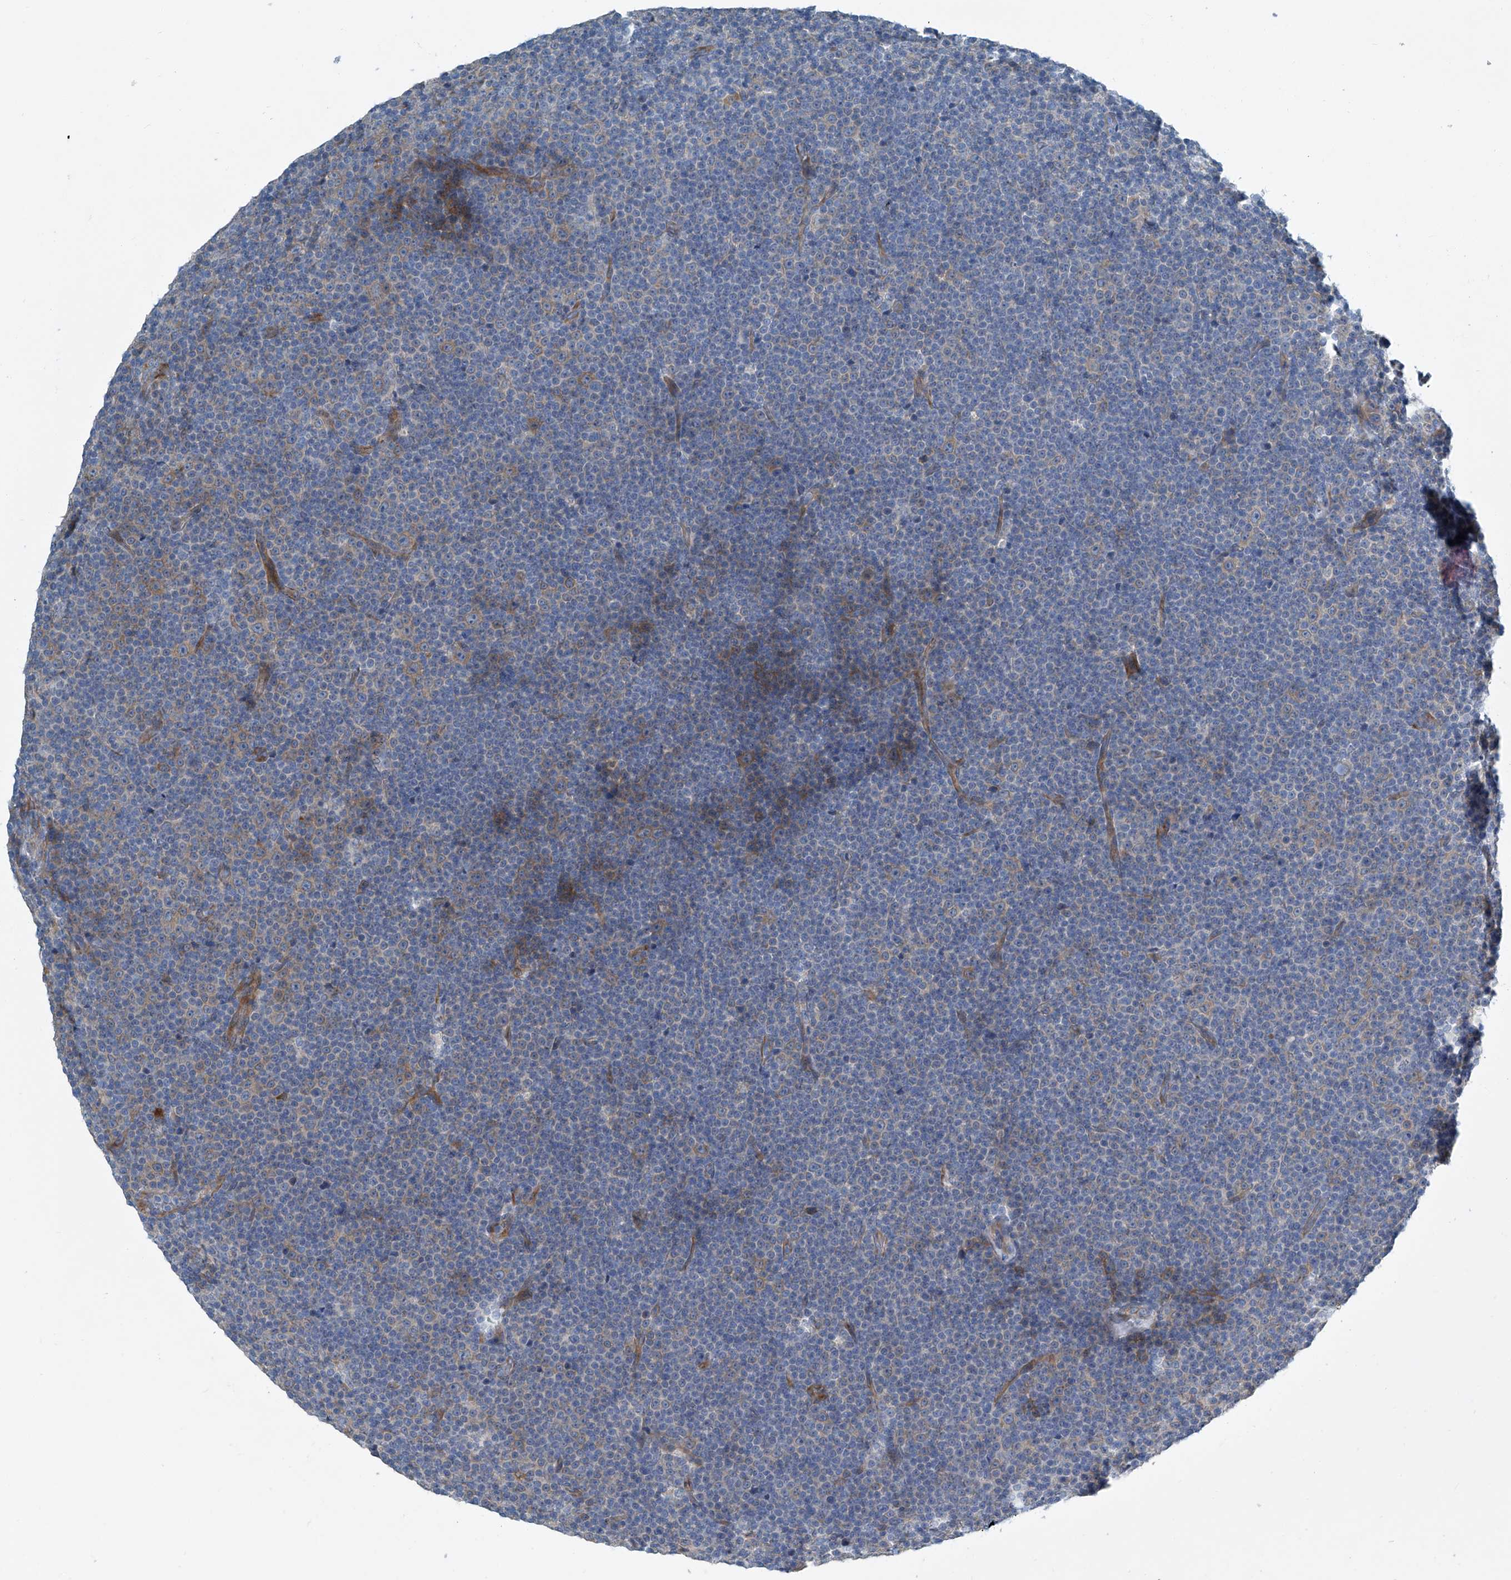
{"staining": {"intensity": "moderate", "quantity": "<25%", "location": "cytoplasmic/membranous"}, "tissue": "lymphoma", "cell_type": "Tumor cells", "image_type": "cancer", "snomed": [{"axis": "morphology", "description": "Malignant lymphoma, non-Hodgkin's type, Low grade"}, {"axis": "topography", "description": "Lymph node"}], "caption": "IHC (DAB) staining of low-grade malignant lymphoma, non-Hodgkin's type demonstrates moderate cytoplasmic/membranous protein positivity in about <25% of tumor cells. (Brightfield microscopy of DAB IHC at high magnification).", "gene": "SLC26A11", "patient": {"sex": "female", "age": 67}}